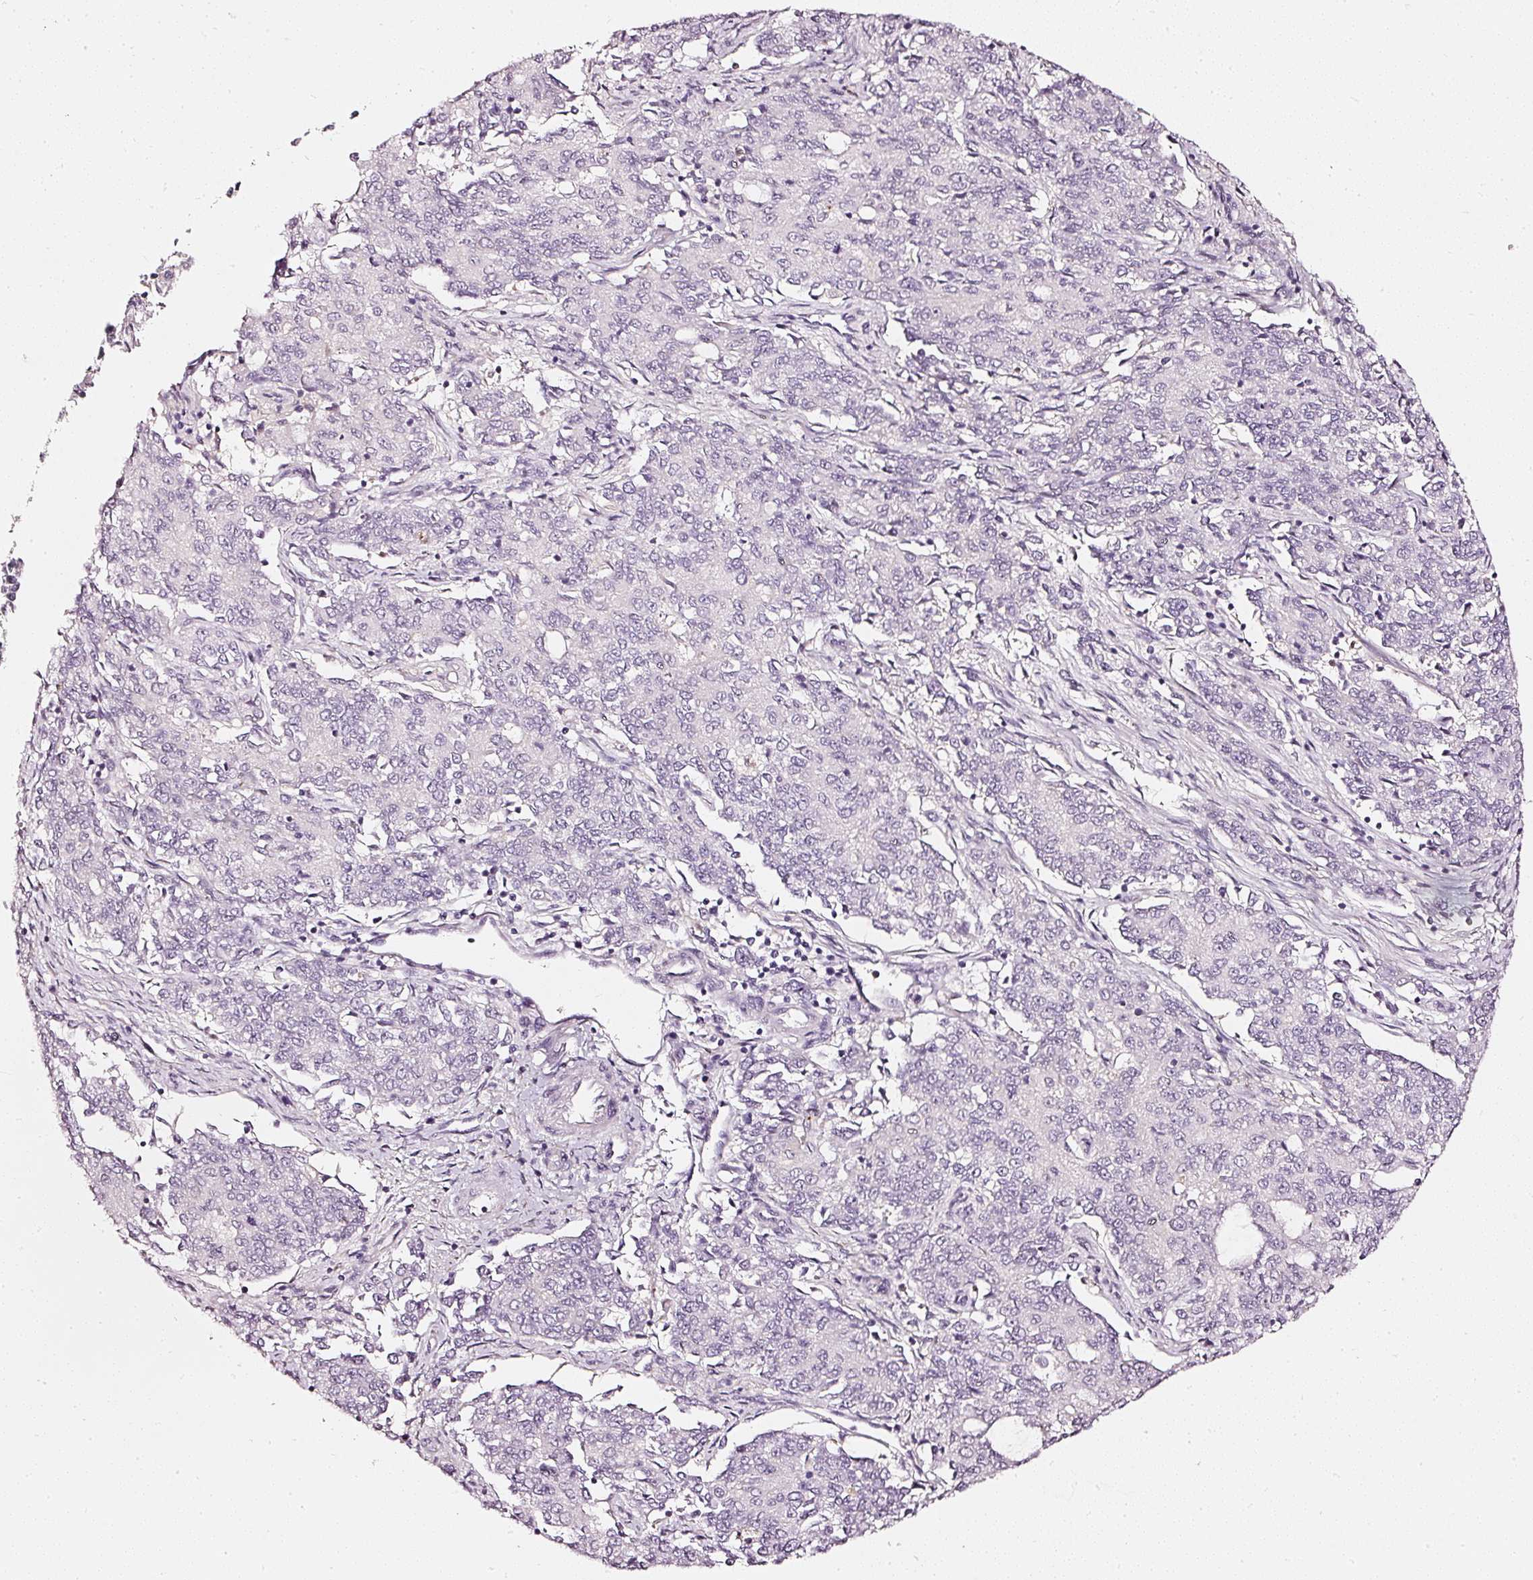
{"staining": {"intensity": "negative", "quantity": "none", "location": "none"}, "tissue": "endometrial cancer", "cell_type": "Tumor cells", "image_type": "cancer", "snomed": [{"axis": "morphology", "description": "Adenocarcinoma, NOS"}, {"axis": "topography", "description": "Endometrium"}], "caption": "A high-resolution image shows immunohistochemistry (IHC) staining of endometrial adenocarcinoma, which exhibits no significant positivity in tumor cells.", "gene": "CNP", "patient": {"sex": "female", "age": 50}}